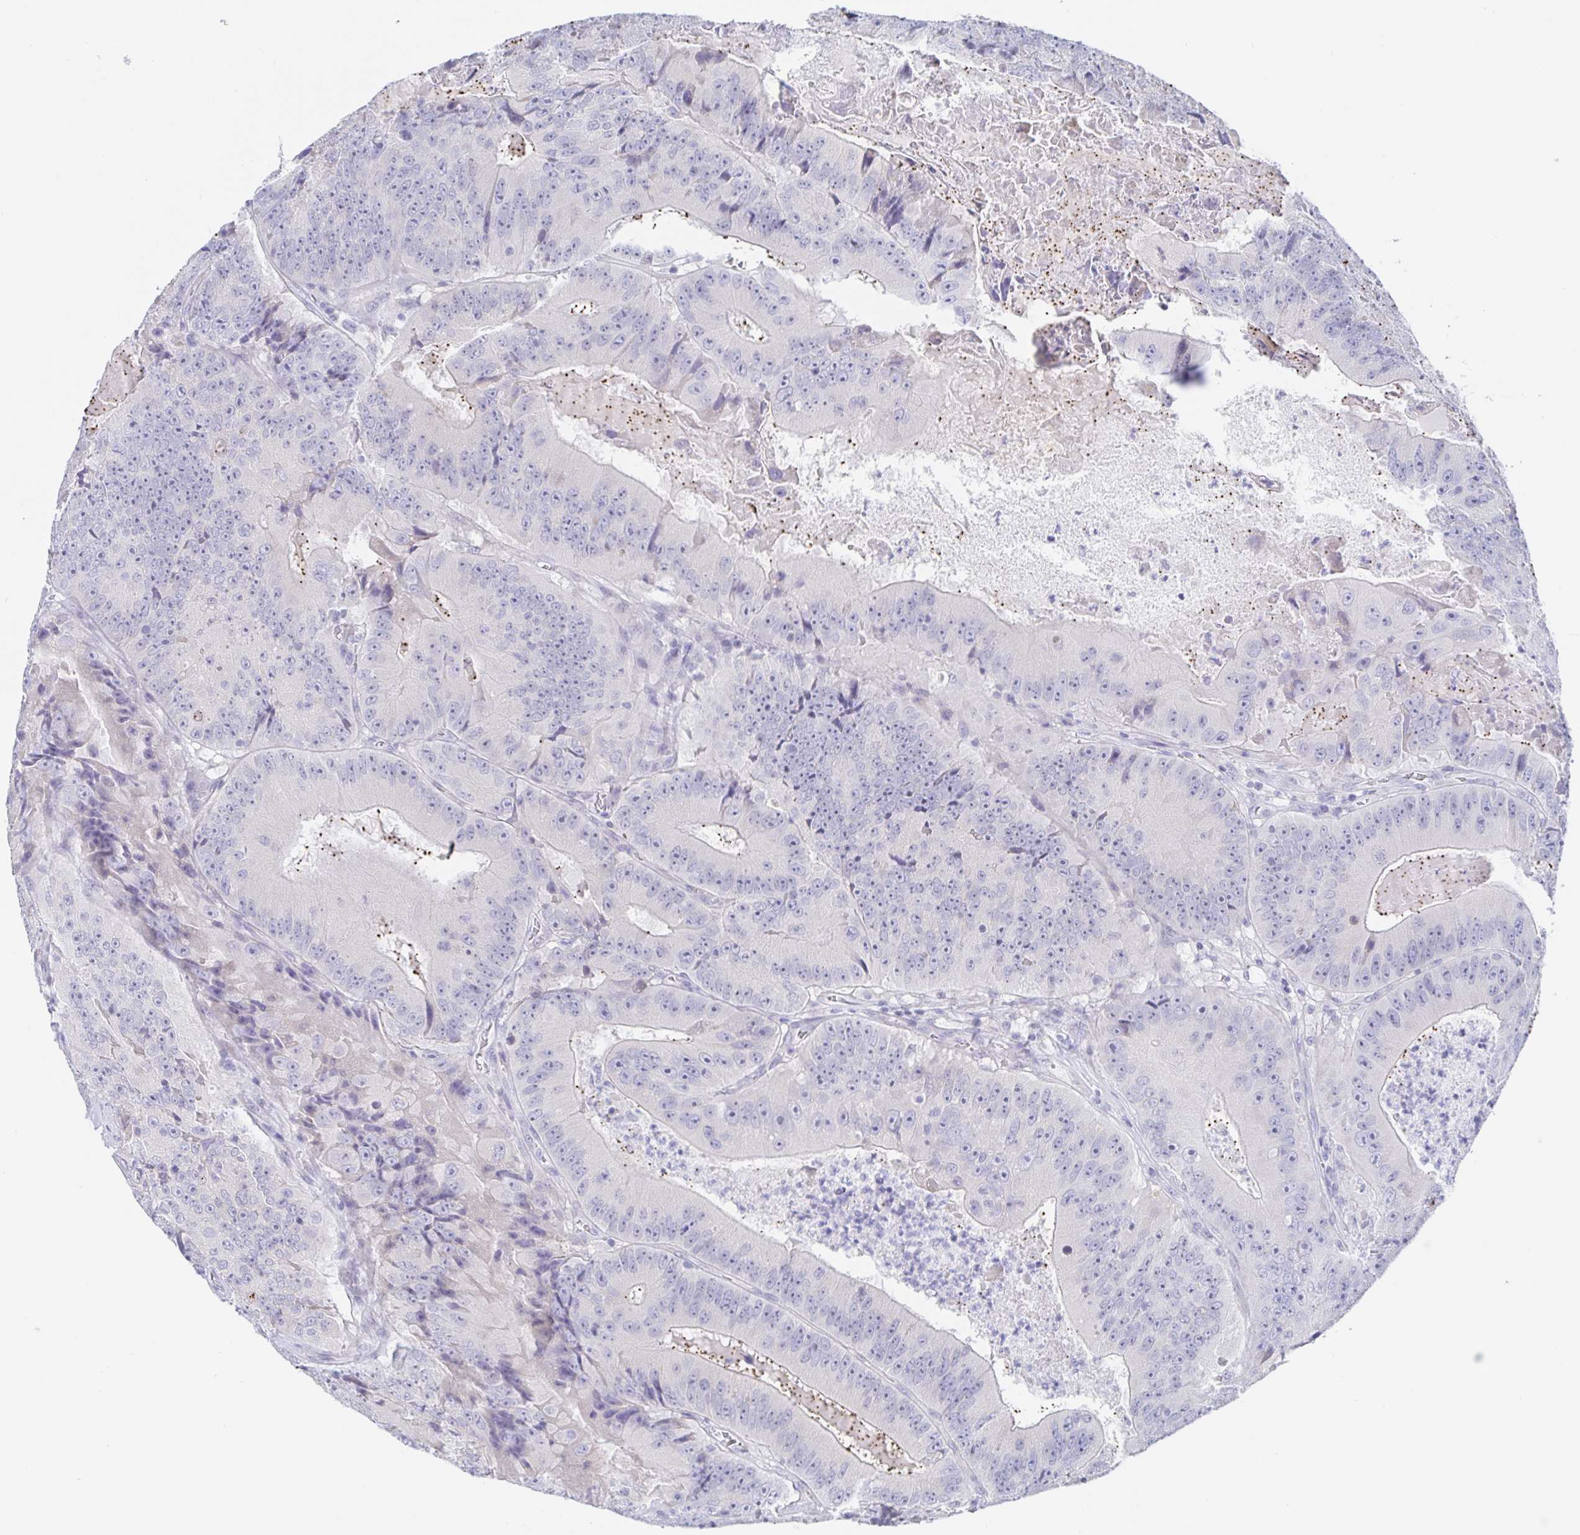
{"staining": {"intensity": "negative", "quantity": "none", "location": "none"}, "tissue": "colorectal cancer", "cell_type": "Tumor cells", "image_type": "cancer", "snomed": [{"axis": "morphology", "description": "Adenocarcinoma, NOS"}, {"axis": "topography", "description": "Colon"}], "caption": "The immunohistochemistry image has no significant staining in tumor cells of colorectal adenocarcinoma tissue.", "gene": "SIAH3", "patient": {"sex": "female", "age": 86}}